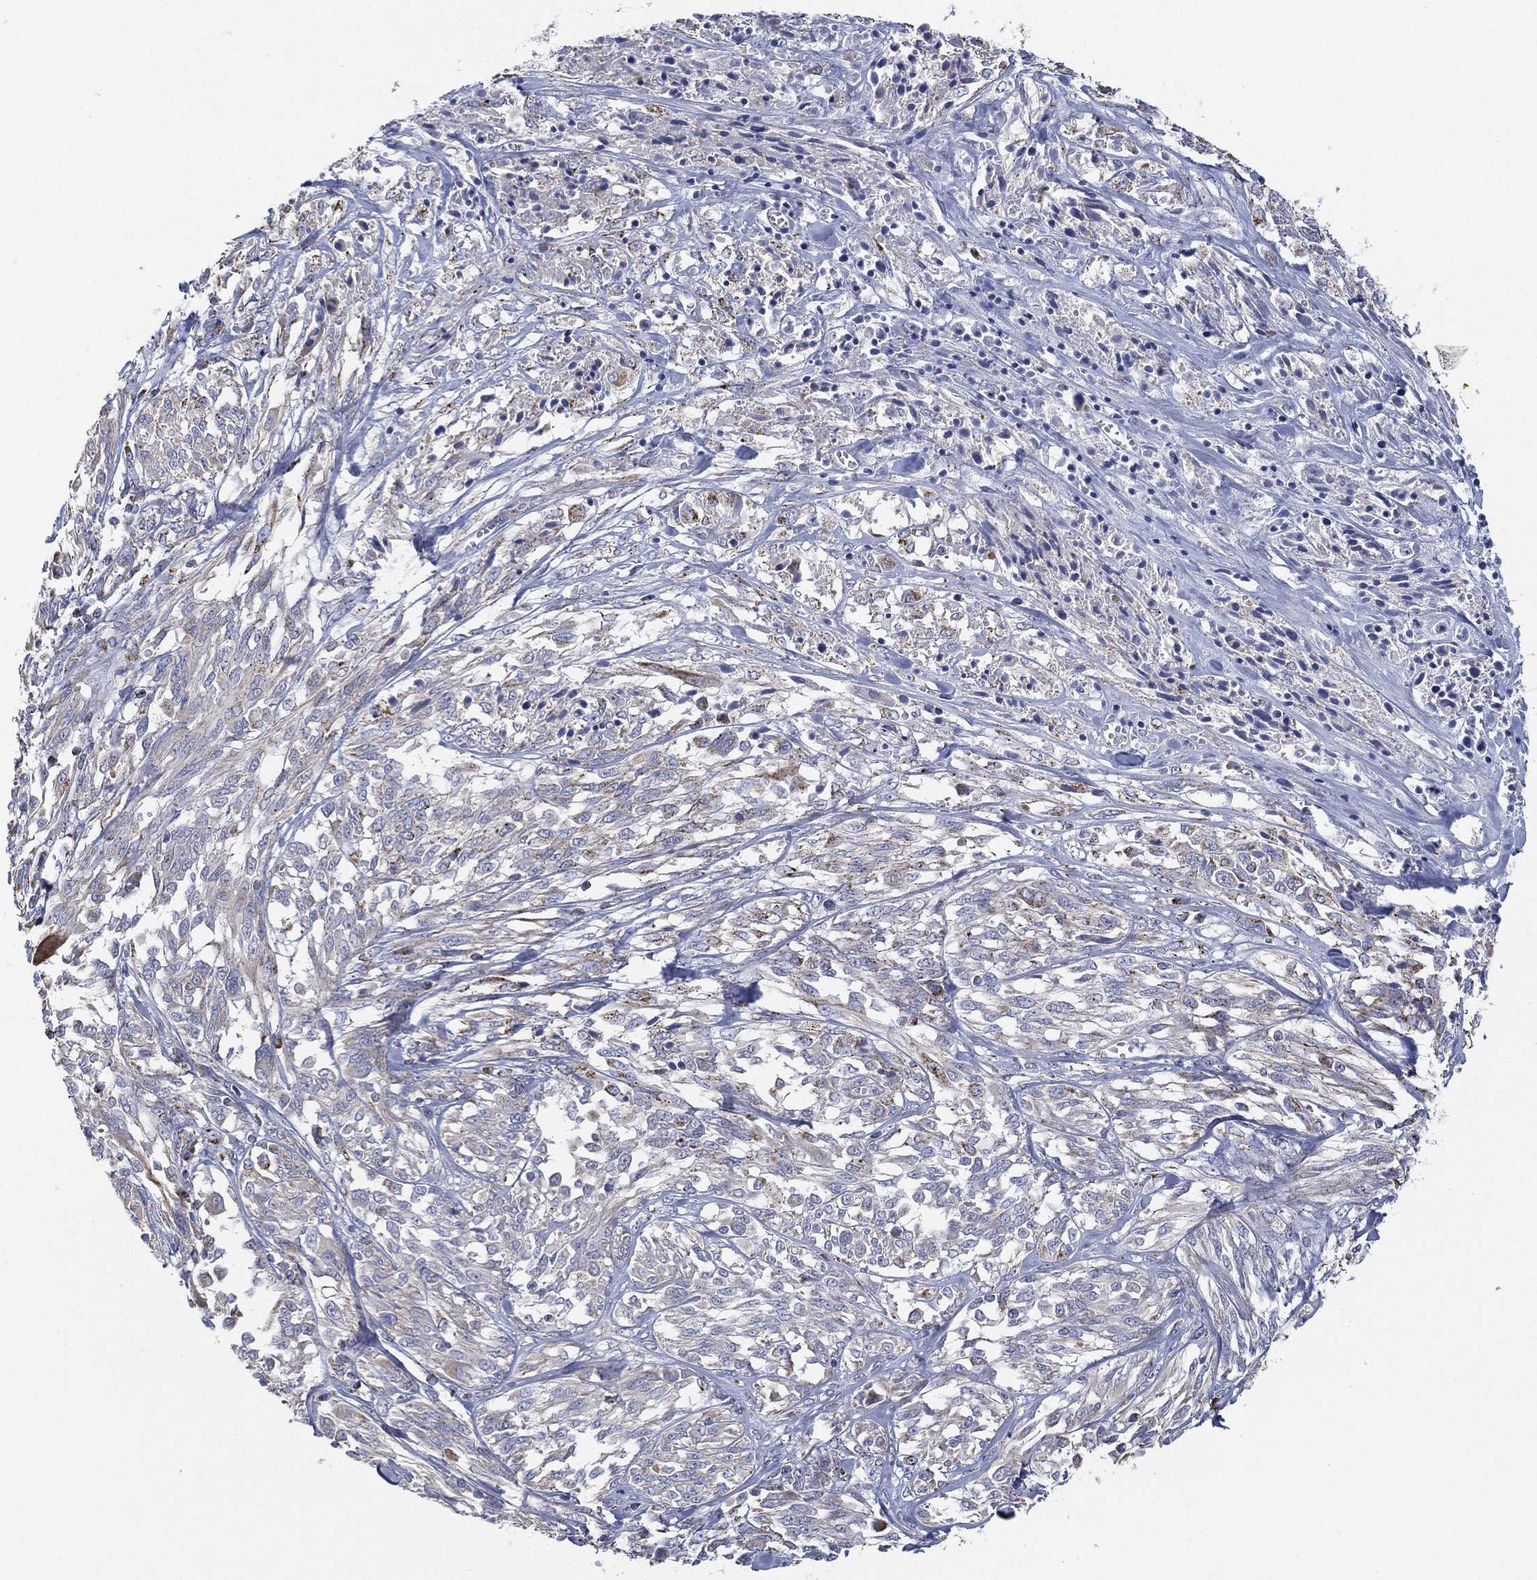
{"staining": {"intensity": "negative", "quantity": "none", "location": "none"}, "tissue": "melanoma", "cell_type": "Tumor cells", "image_type": "cancer", "snomed": [{"axis": "morphology", "description": "Malignant melanoma, NOS"}, {"axis": "topography", "description": "Skin"}], "caption": "This is a image of immunohistochemistry staining of malignant melanoma, which shows no expression in tumor cells.", "gene": "INA", "patient": {"sex": "female", "age": 91}}